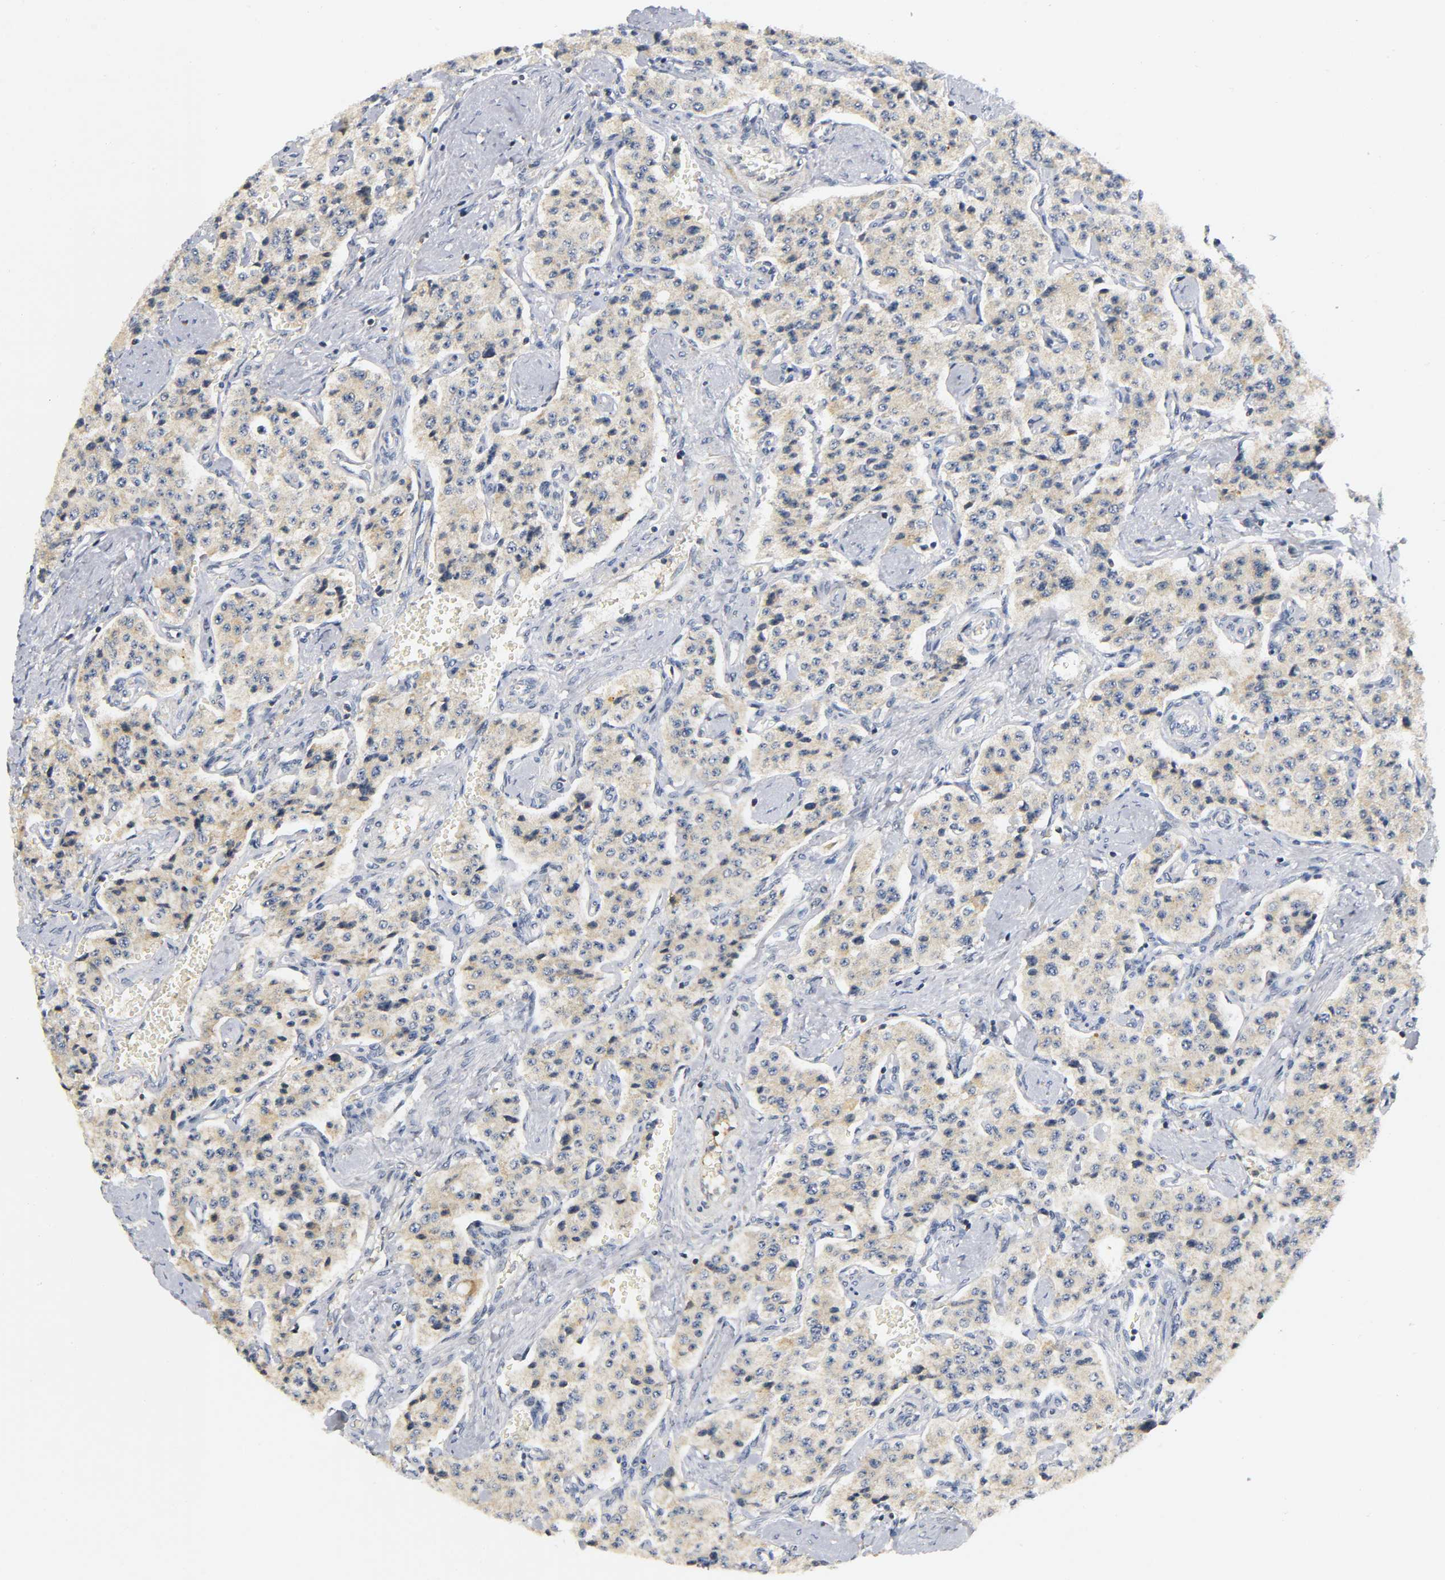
{"staining": {"intensity": "weak", "quantity": ">75%", "location": "cytoplasmic/membranous"}, "tissue": "carcinoid", "cell_type": "Tumor cells", "image_type": "cancer", "snomed": [{"axis": "morphology", "description": "Carcinoid, malignant, NOS"}, {"axis": "topography", "description": "Small intestine"}], "caption": "Brown immunohistochemical staining in human carcinoid demonstrates weak cytoplasmic/membranous positivity in approximately >75% of tumor cells.", "gene": "NRP1", "patient": {"sex": "male", "age": 52}}